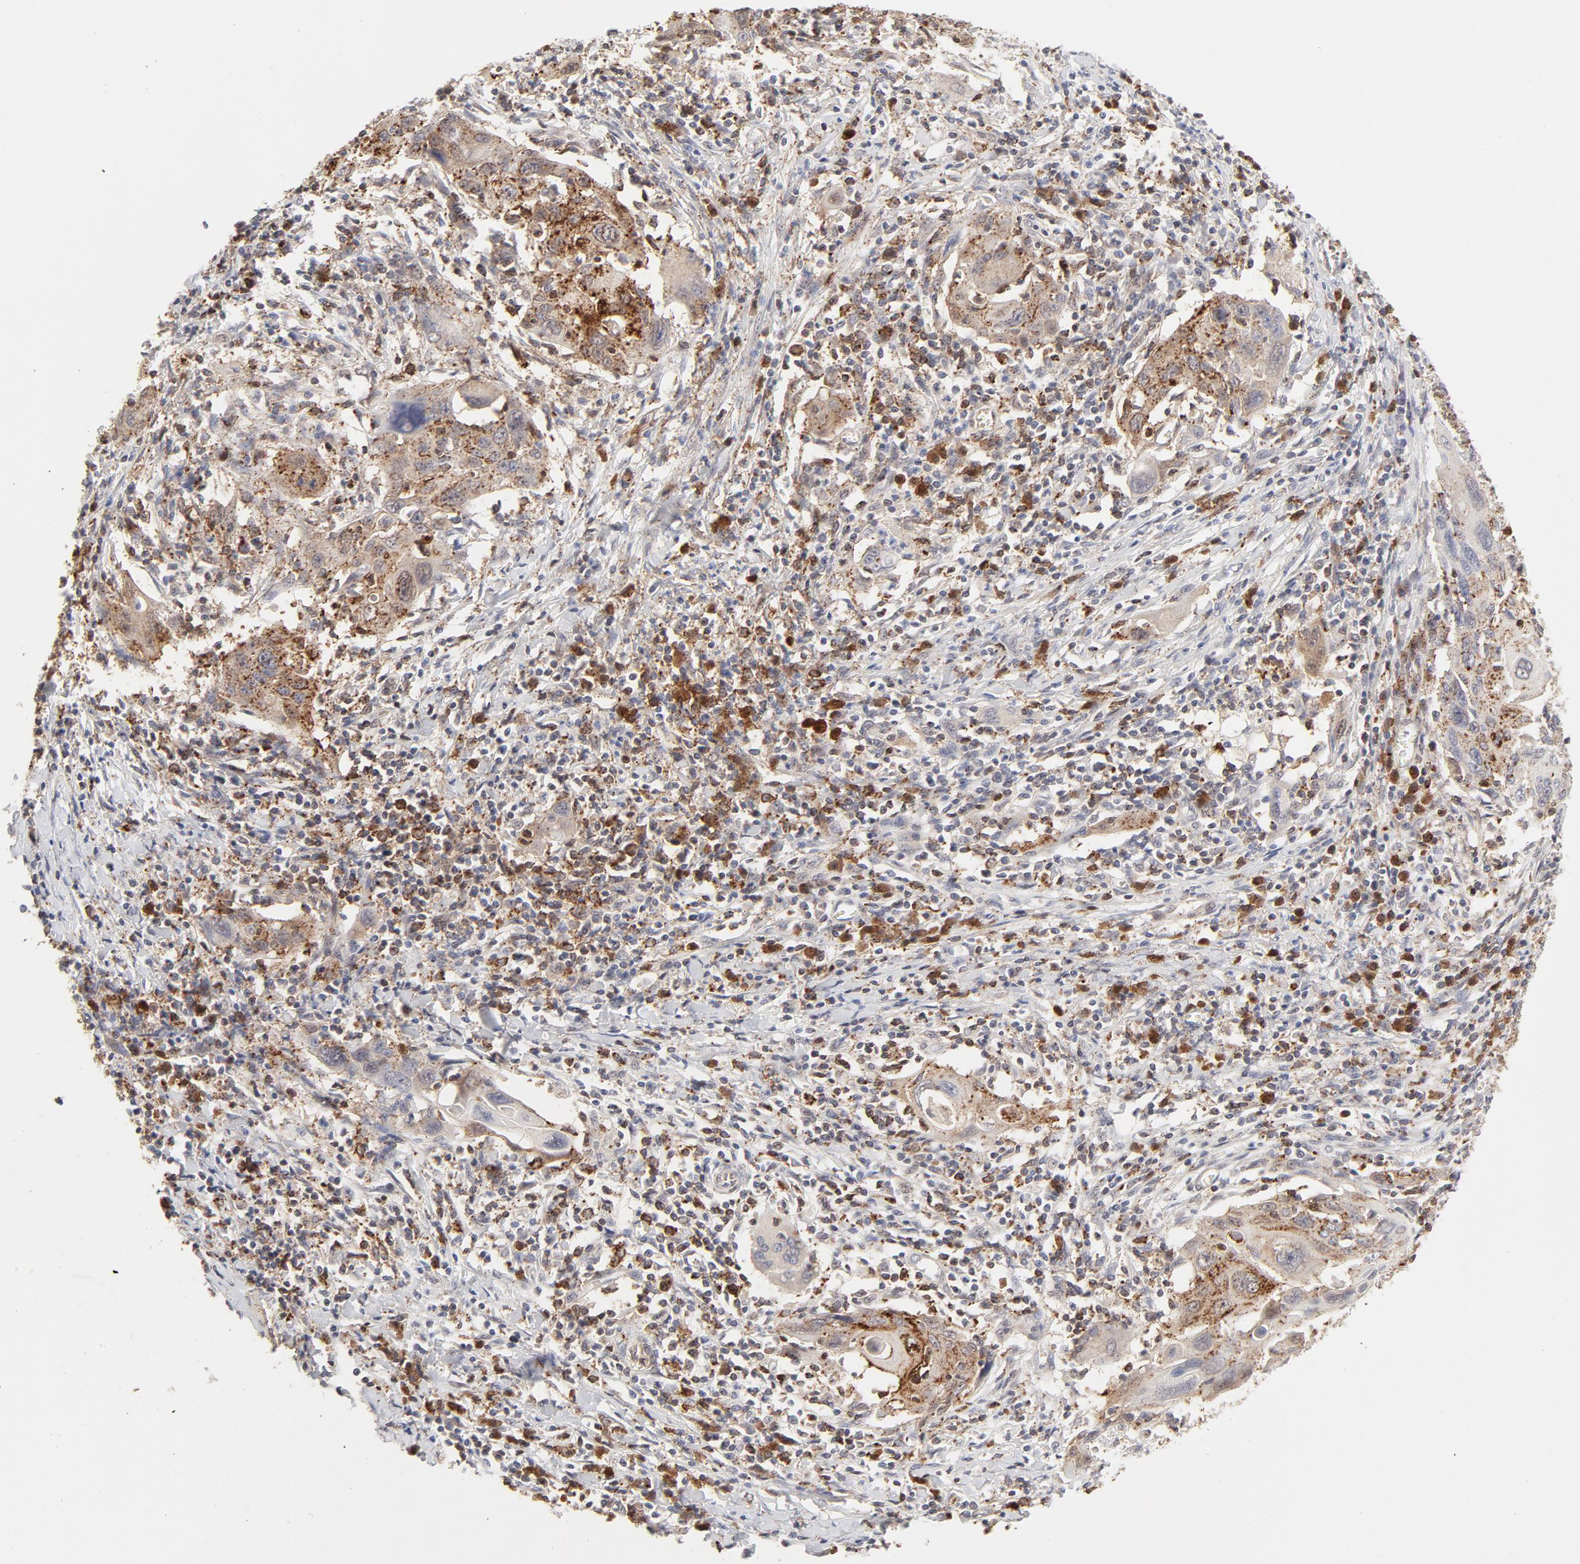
{"staining": {"intensity": "moderate", "quantity": "<25%", "location": "cytoplasmic/membranous"}, "tissue": "cervical cancer", "cell_type": "Tumor cells", "image_type": "cancer", "snomed": [{"axis": "morphology", "description": "Squamous cell carcinoma, NOS"}, {"axis": "topography", "description": "Cervix"}], "caption": "Cervical squamous cell carcinoma tissue displays moderate cytoplasmic/membranous staining in about <25% of tumor cells, visualized by immunohistochemistry. Ihc stains the protein in brown and the nuclei are stained blue.", "gene": "CDK6", "patient": {"sex": "female", "age": 54}}